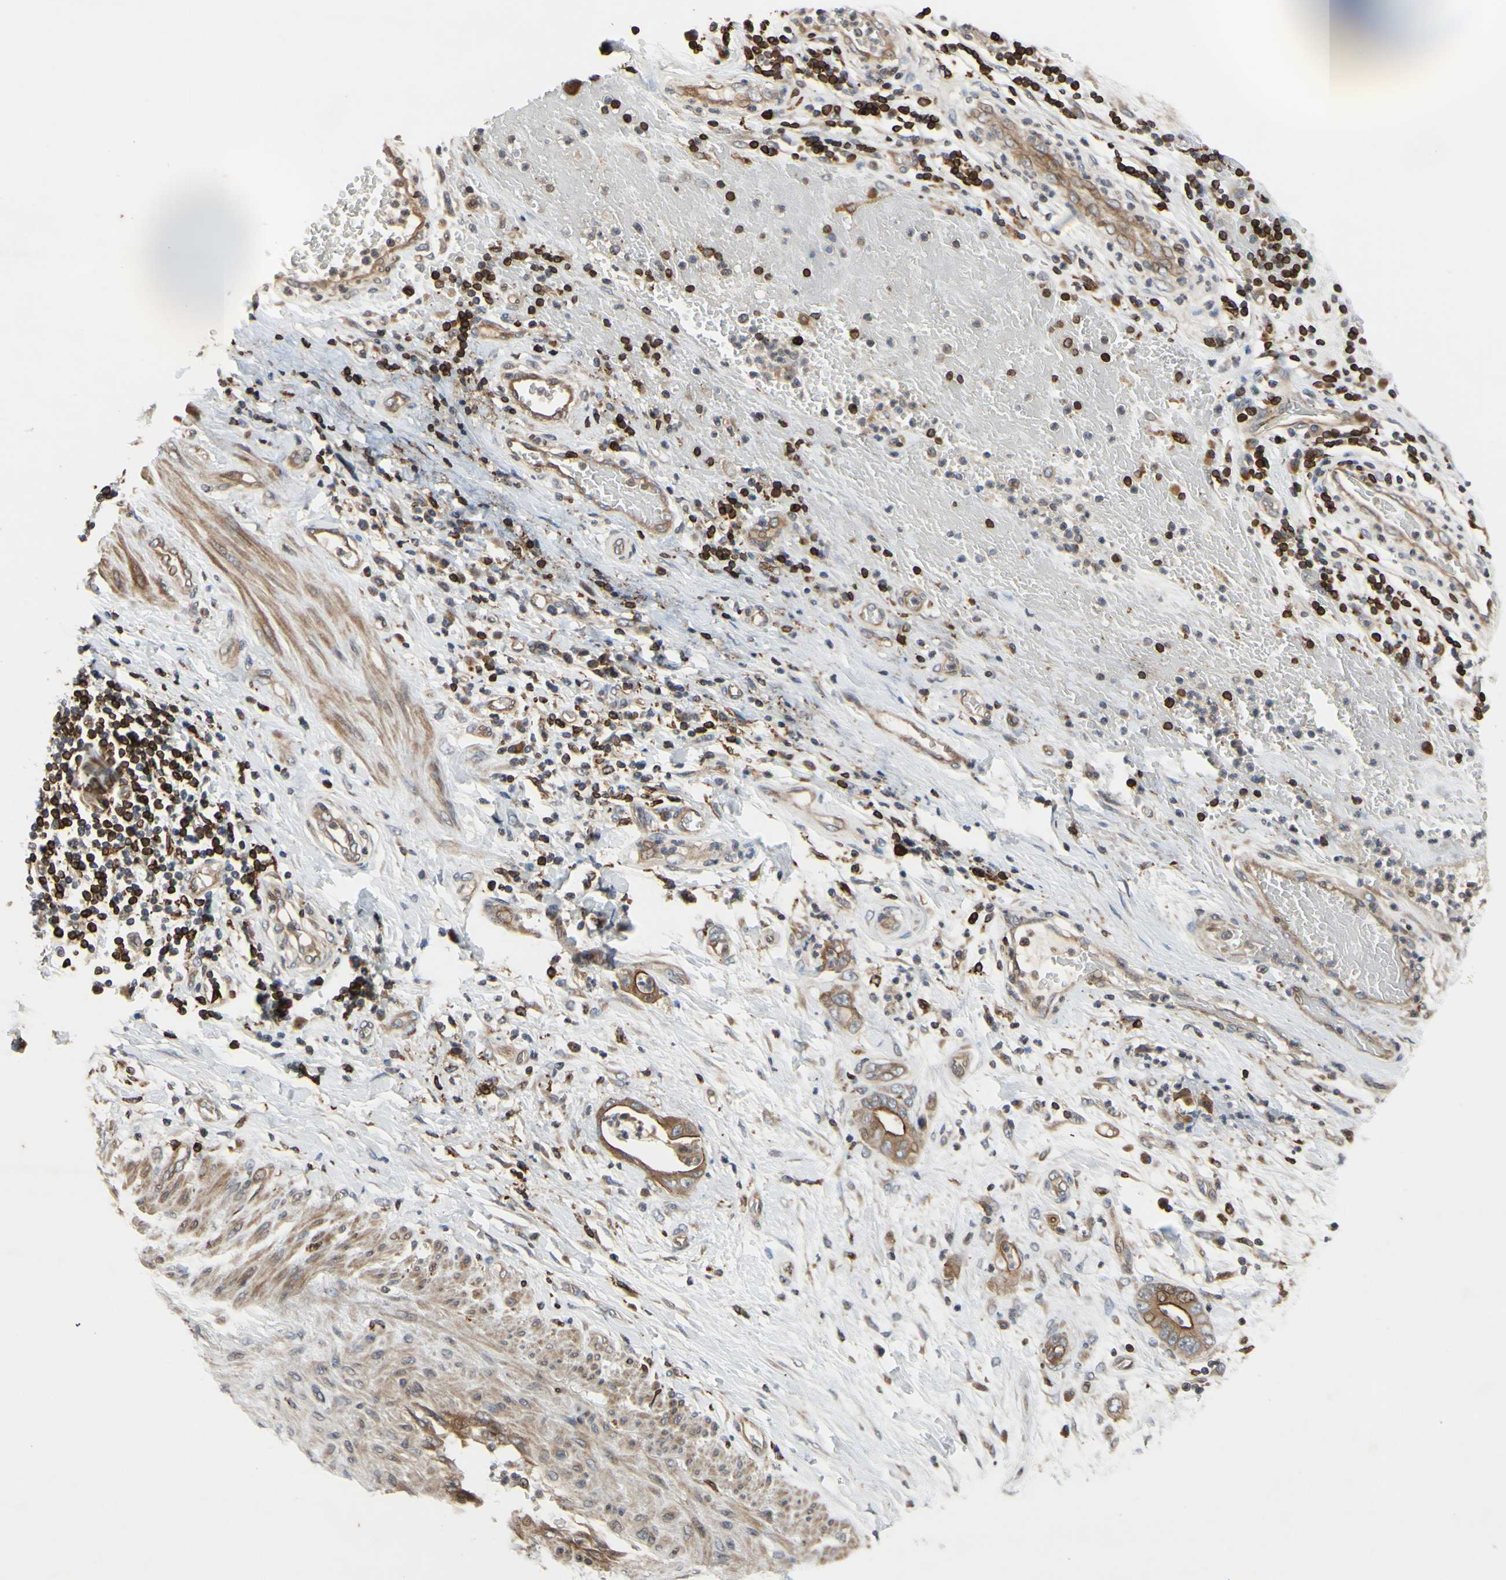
{"staining": {"intensity": "moderate", "quantity": "25%-75%", "location": "cytoplasmic/membranous"}, "tissue": "stomach cancer", "cell_type": "Tumor cells", "image_type": "cancer", "snomed": [{"axis": "morphology", "description": "Adenocarcinoma, NOS"}, {"axis": "topography", "description": "Stomach"}], "caption": "Immunohistochemistry (IHC) (DAB) staining of stomach cancer (adenocarcinoma) reveals moderate cytoplasmic/membranous protein staining in about 25%-75% of tumor cells.", "gene": "PLXNA2", "patient": {"sex": "female", "age": 73}}